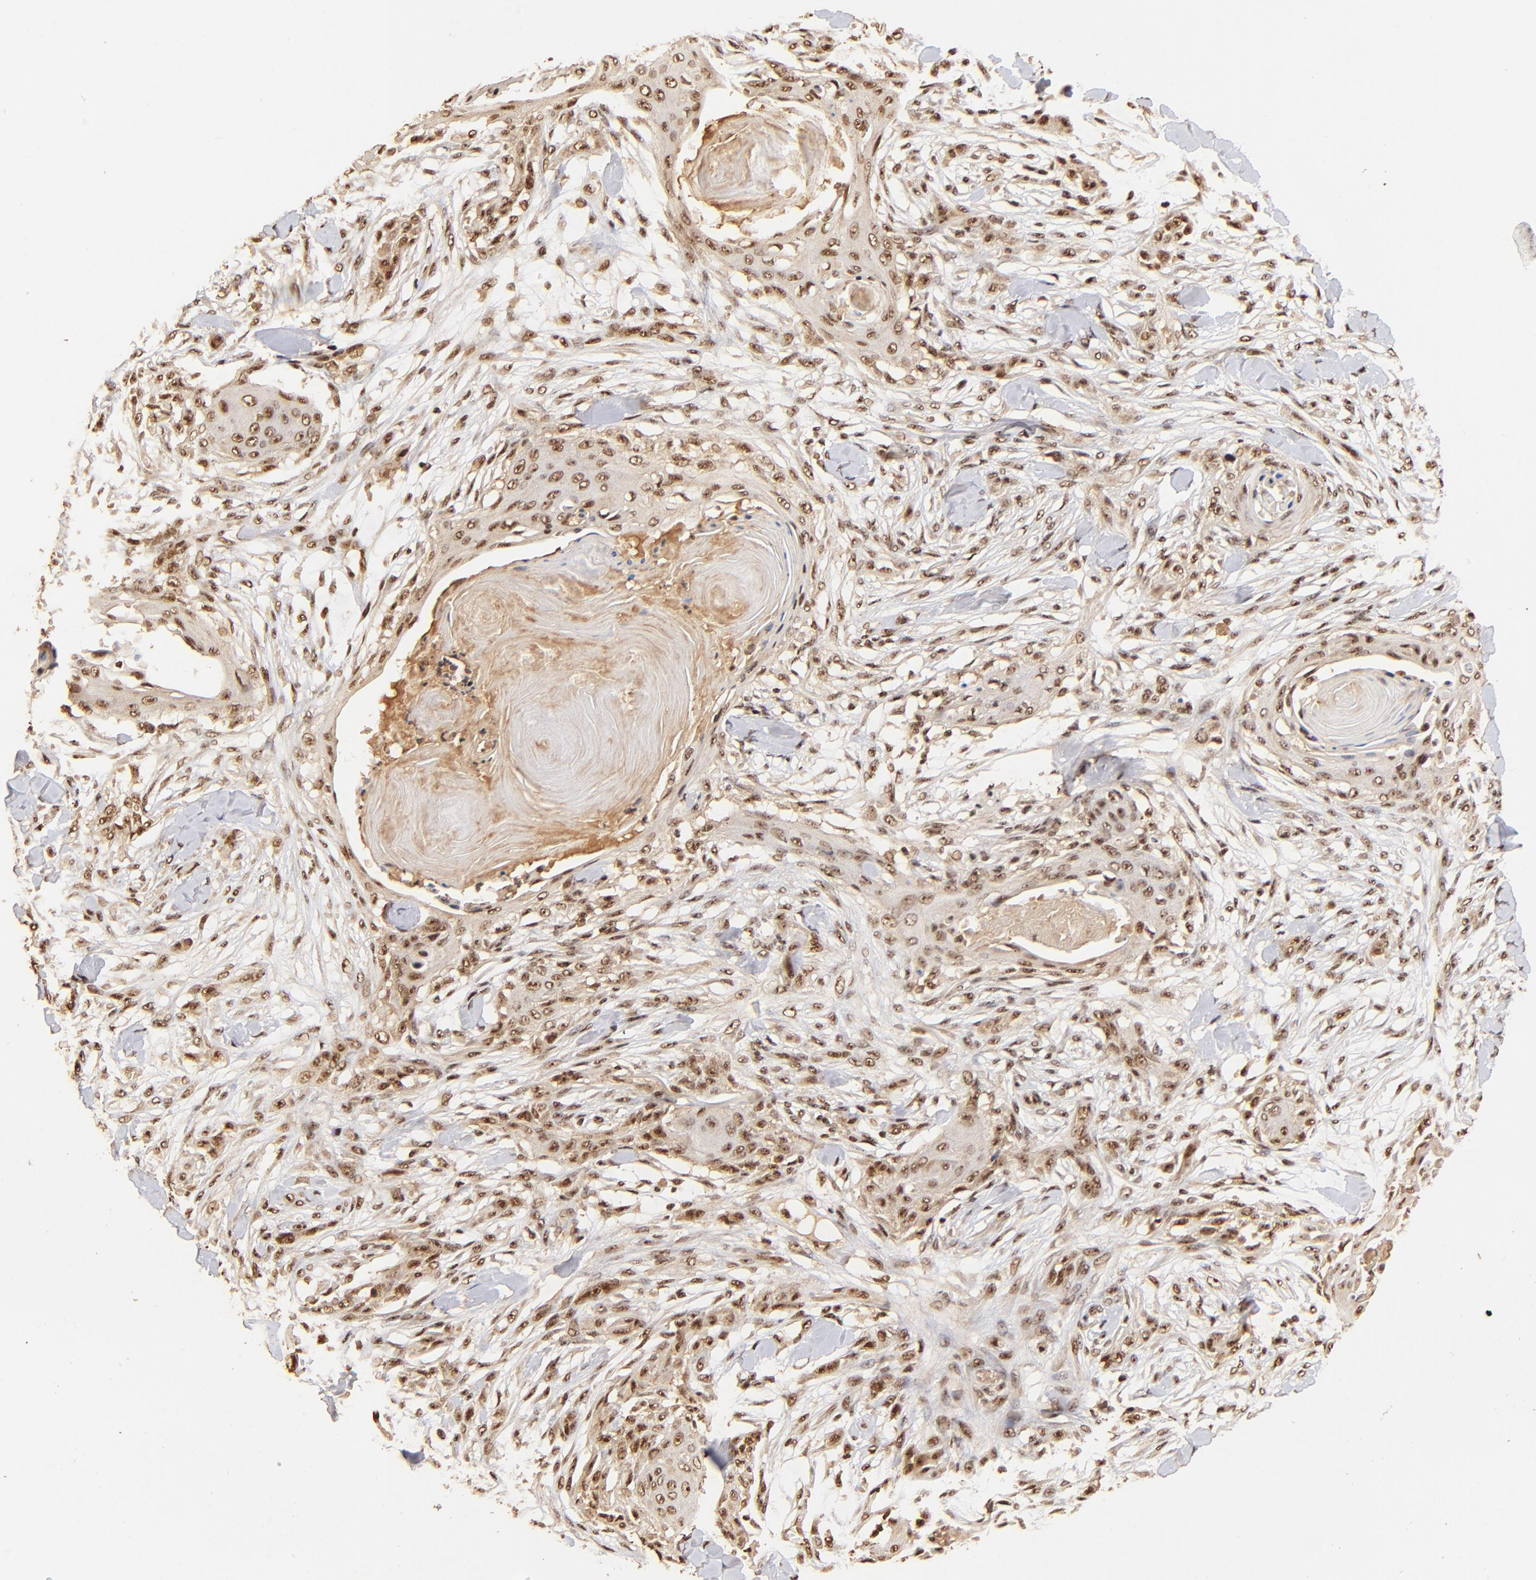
{"staining": {"intensity": "strong", "quantity": ">75%", "location": "cytoplasmic/membranous,nuclear"}, "tissue": "skin cancer", "cell_type": "Tumor cells", "image_type": "cancer", "snomed": [{"axis": "morphology", "description": "Squamous cell carcinoma, NOS"}, {"axis": "topography", "description": "Skin"}], "caption": "Immunohistochemical staining of skin squamous cell carcinoma displays high levels of strong cytoplasmic/membranous and nuclear staining in about >75% of tumor cells.", "gene": "MED12", "patient": {"sex": "female", "age": 59}}